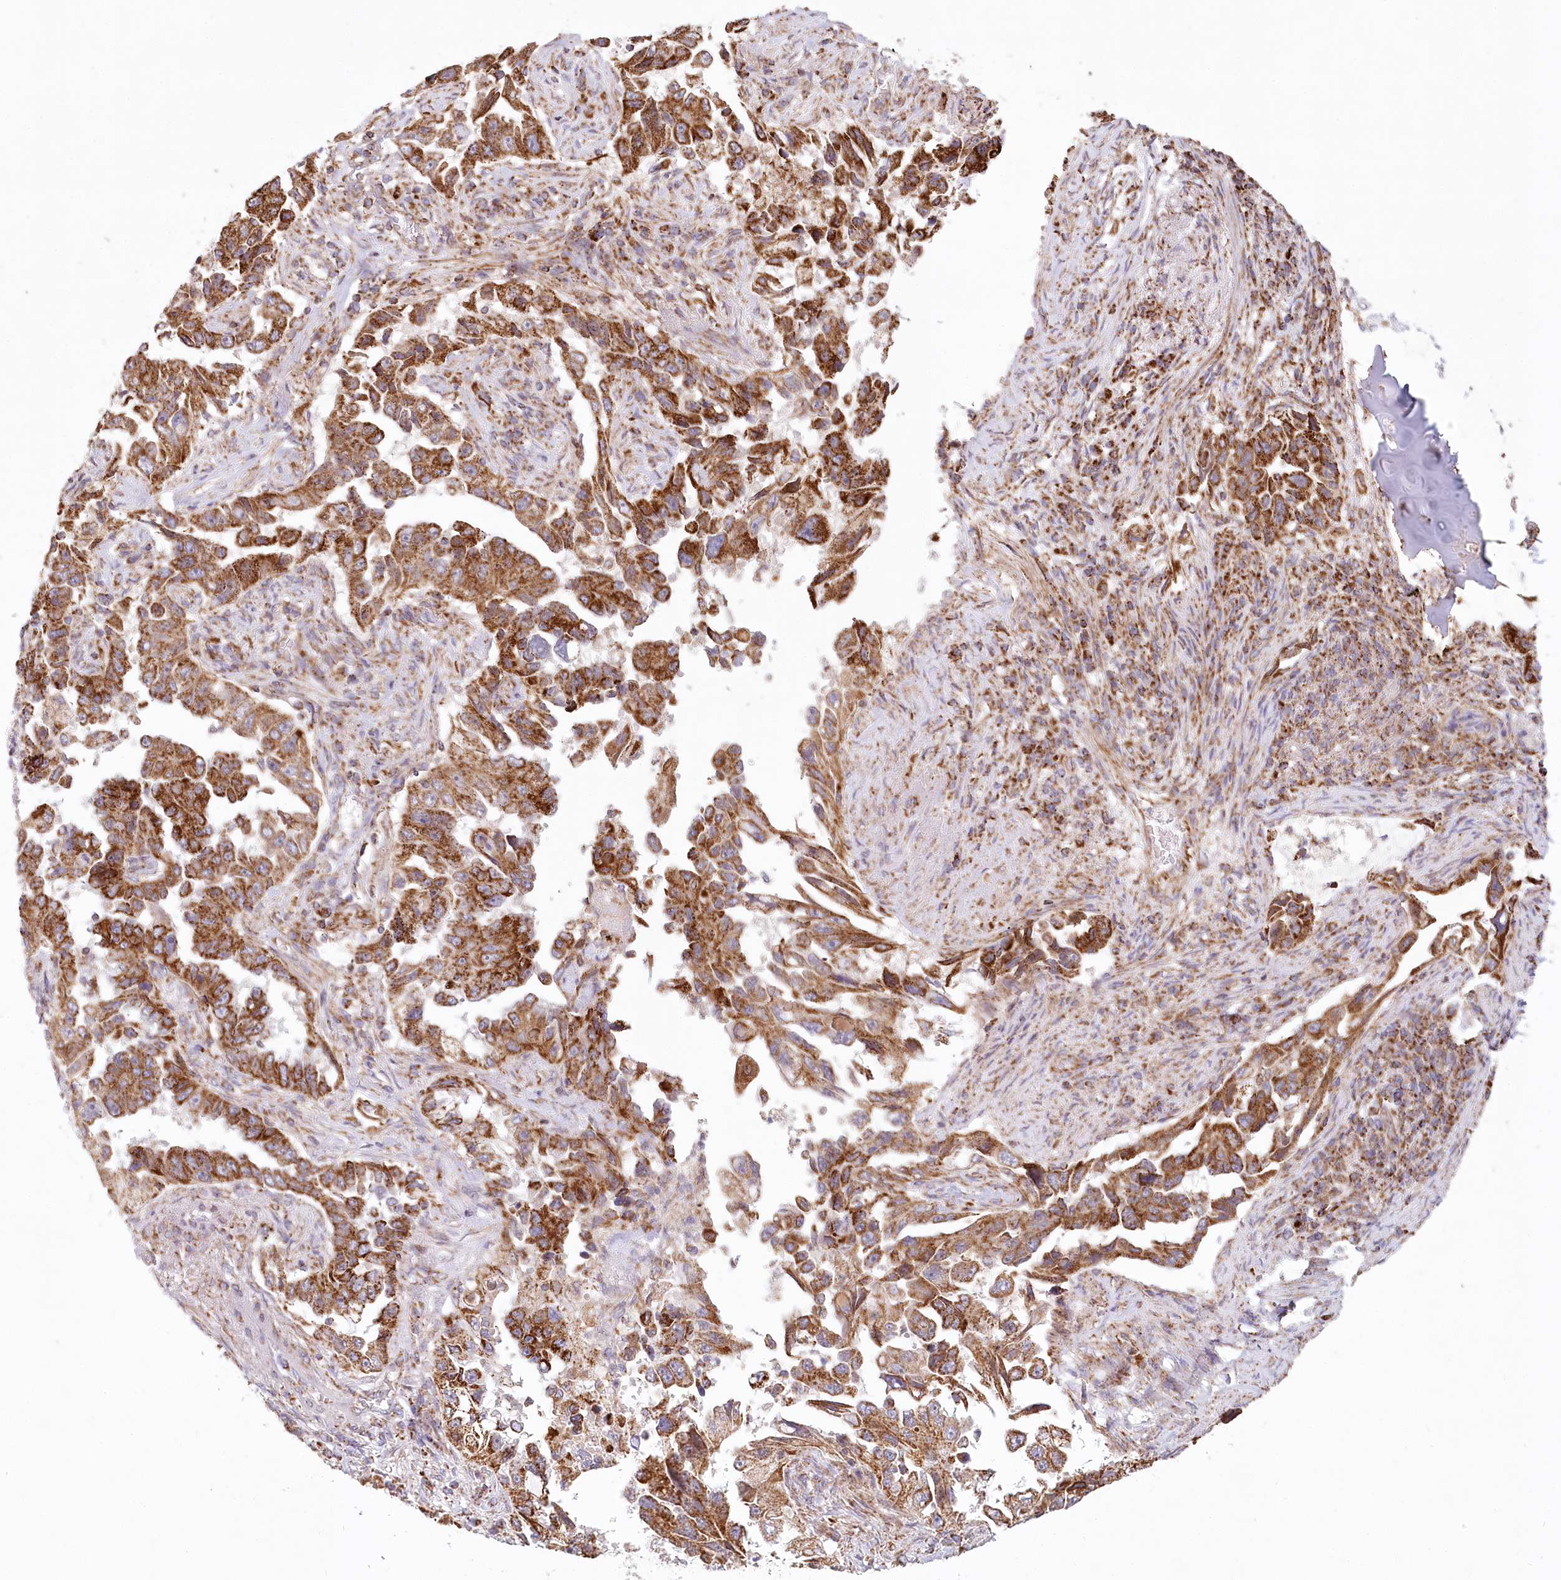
{"staining": {"intensity": "strong", "quantity": ">75%", "location": "cytoplasmic/membranous"}, "tissue": "lung cancer", "cell_type": "Tumor cells", "image_type": "cancer", "snomed": [{"axis": "morphology", "description": "Adenocarcinoma, NOS"}, {"axis": "topography", "description": "Lung"}], "caption": "Immunohistochemical staining of adenocarcinoma (lung) exhibits high levels of strong cytoplasmic/membranous protein positivity in about >75% of tumor cells. (brown staining indicates protein expression, while blue staining denotes nuclei).", "gene": "UMPS", "patient": {"sex": "female", "age": 51}}